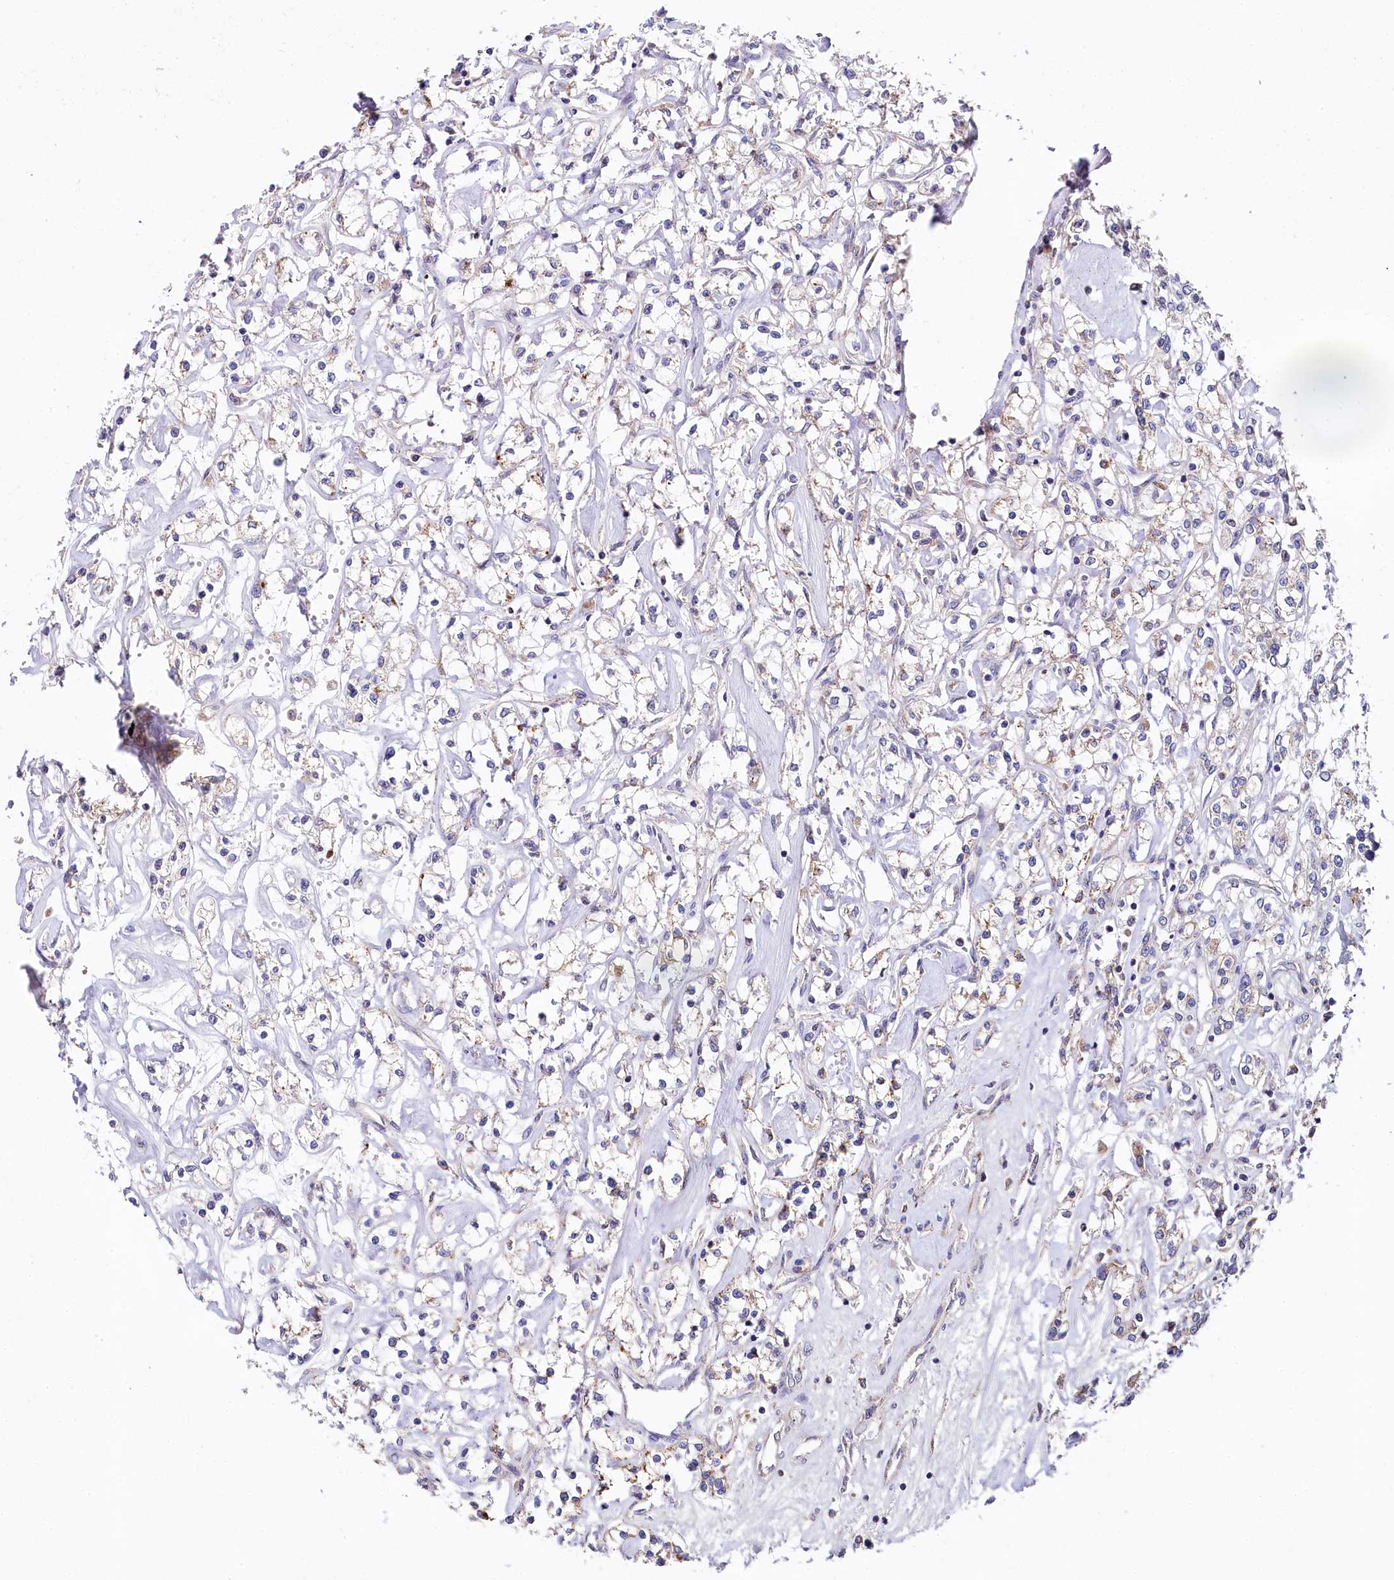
{"staining": {"intensity": "moderate", "quantity": "<25%", "location": "cytoplasmic/membranous"}, "tissue": "renal cancer", "cell_type": "Tumor cells", "image_type": "cancer", "snomed": [{"axis": "morphology", "description": "Adenocarcinoma, NOS"}, {"axis": "topography", "description": "Kidney"}], "caption": "Renal cancer (adenocarcinoma) stained for a protein exhibits moderate cytoplasmic/membranous positivity in tumor cells.", "gene": "SPINK9", "patient": {"sex": "female", "age": 59}}